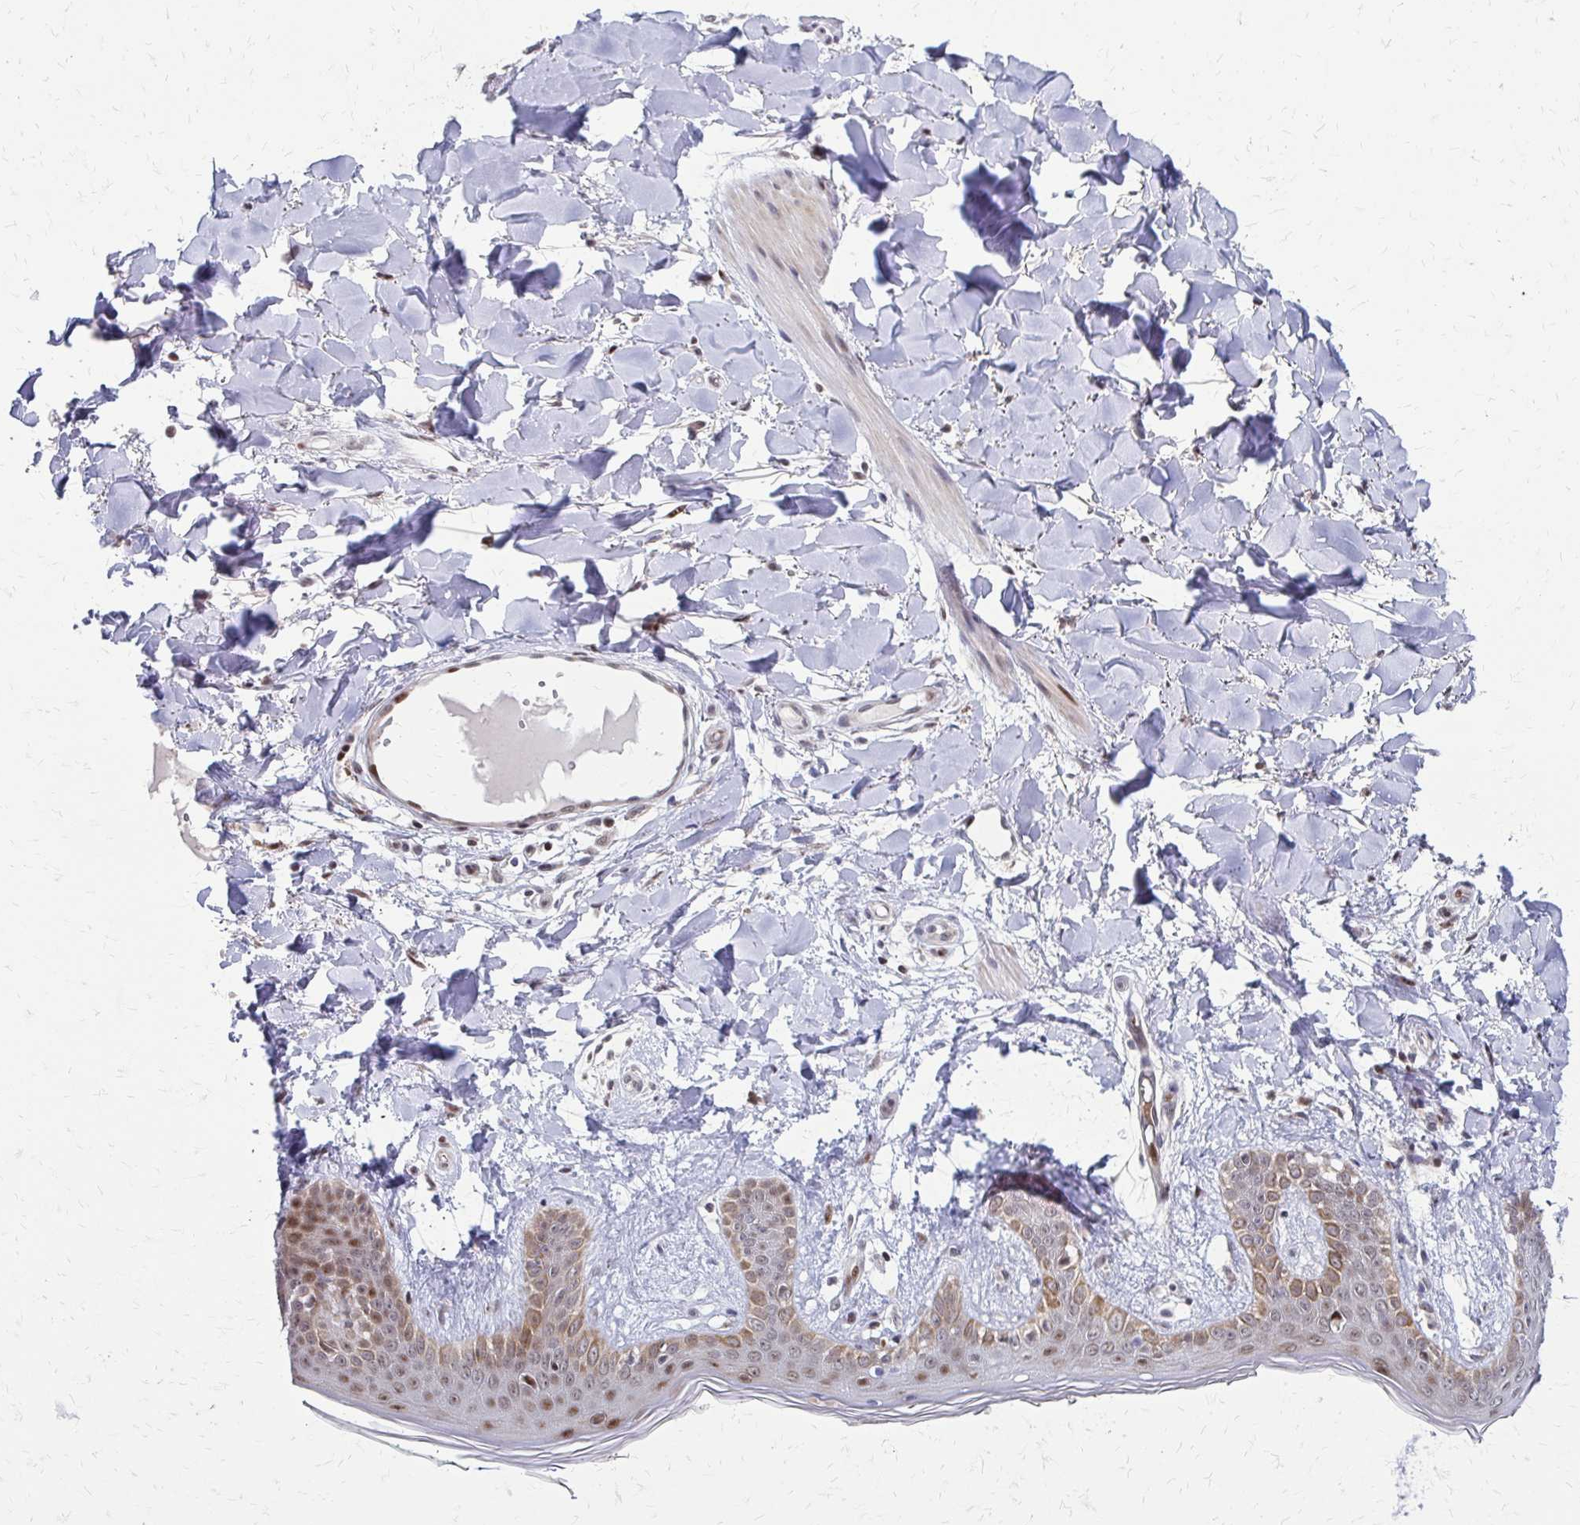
{"staining": {"intensity": "moderate", "quantity": "<25%", "location": "nuclear"}, "tissue": "skin", "cell_type": "Fibroblasts", "image_type": "normal", "snomed": [{"axis": "morphology", "description": "Normal tissue, NOS"}, {"axis": "topography", "description": "Skin"}], "caption": "High-power microscopy captured an IHC micrograph of benign skin, revealing moderate nuclear staining in about <25% of fibroblasts.", "gene": "TRIR", "patient": {"sex": "female", "age": 34}}